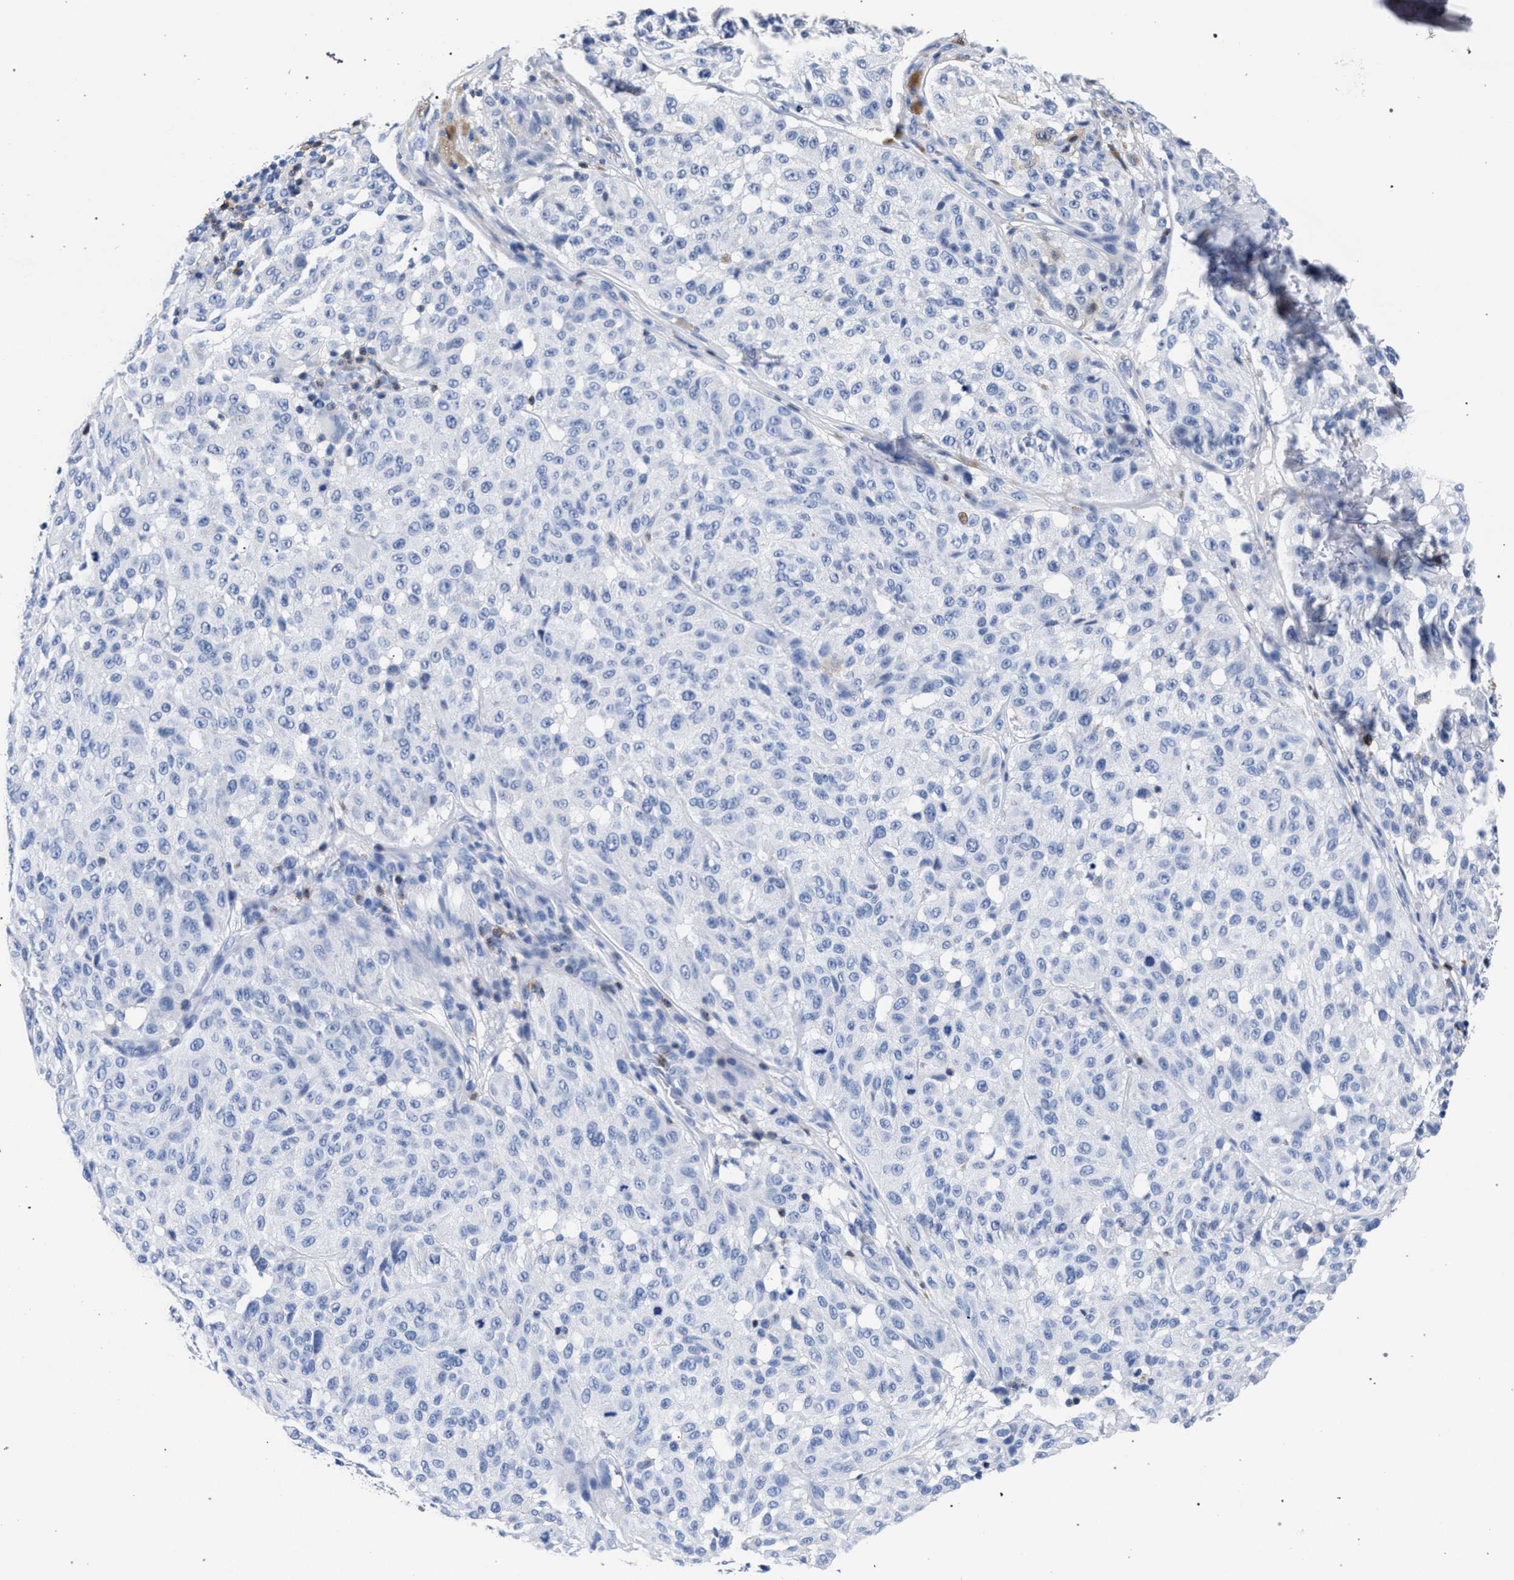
{"staining": {"intensity": "negative", "quantity": "none", "location": "none"}, "tissue": "melanoma", "cell_type": "Tumor cells", "image_type": "cancer", "snomed": [{"axis": "morphology", "description": "Malignant melanoma, NOS"}, {"axis": "topography", "description": "Skin"}], "caption": "Tumor cells are negative for protein expression in human malignant melanoma.", "gene": "KLRK1", "patient": {"sex": "female", "age": 46}}